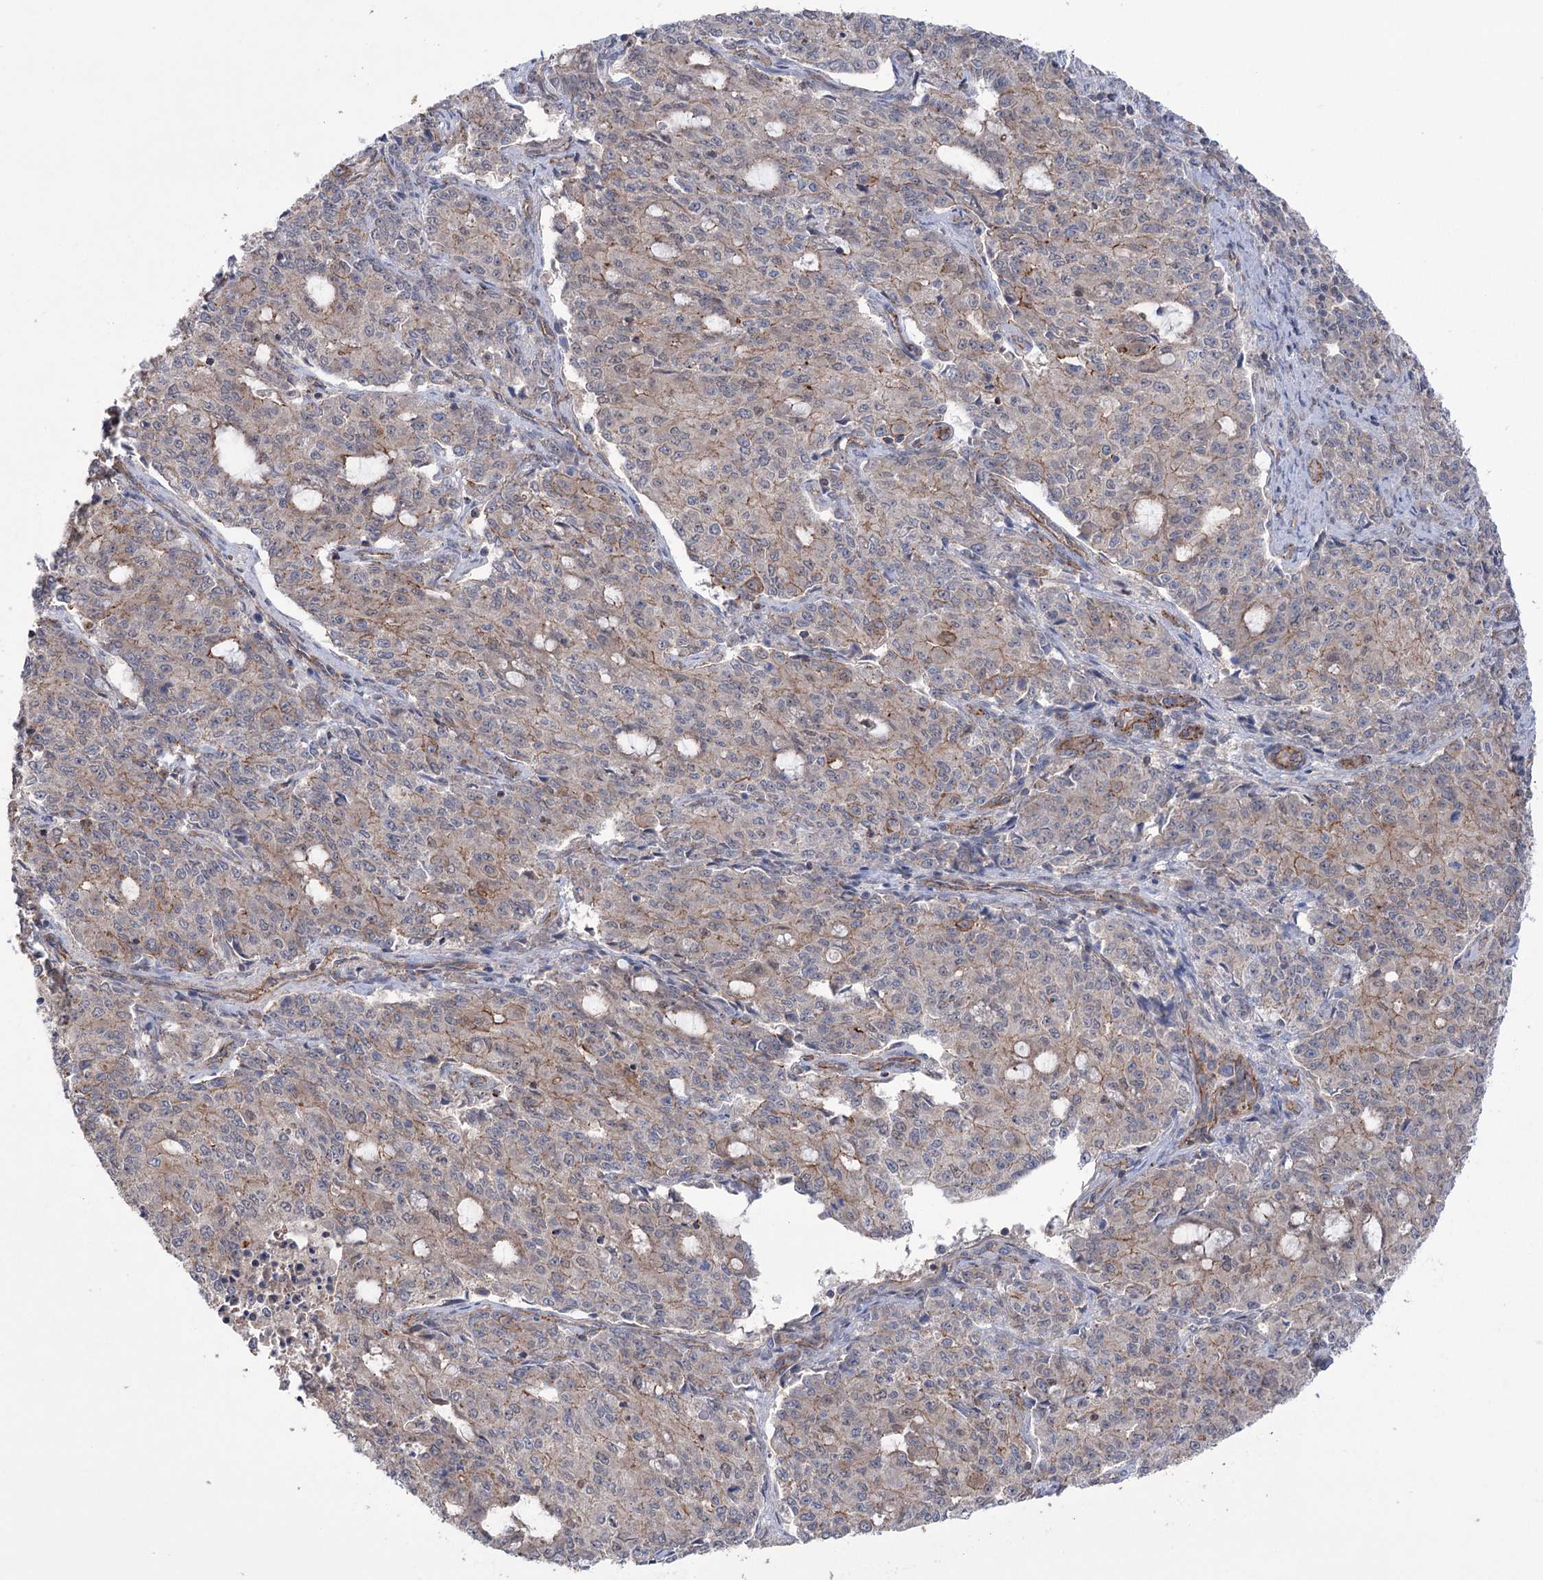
{"staining": {"intensity": "weak", "quantity": "25%-75%", "location": "cytoplasmic/membranous"}, "tissue": "endometrial cancer", "cell_type": "Tumor cells", "image_type": "cancer", "snomed": [{"axis": "morphology", "description": "Adenocarcinoma, NOS"}, {"axis": "topography", "description": "Endometrium"}], "caption": "Protein analysis of endometrial cancer tissue demonstrates weak cytoplasmic/membranous staining in approximately 25%-75% of tumor cells.", "gene": "TRIM71", "patient": {"sex": "female", "age": 50}}